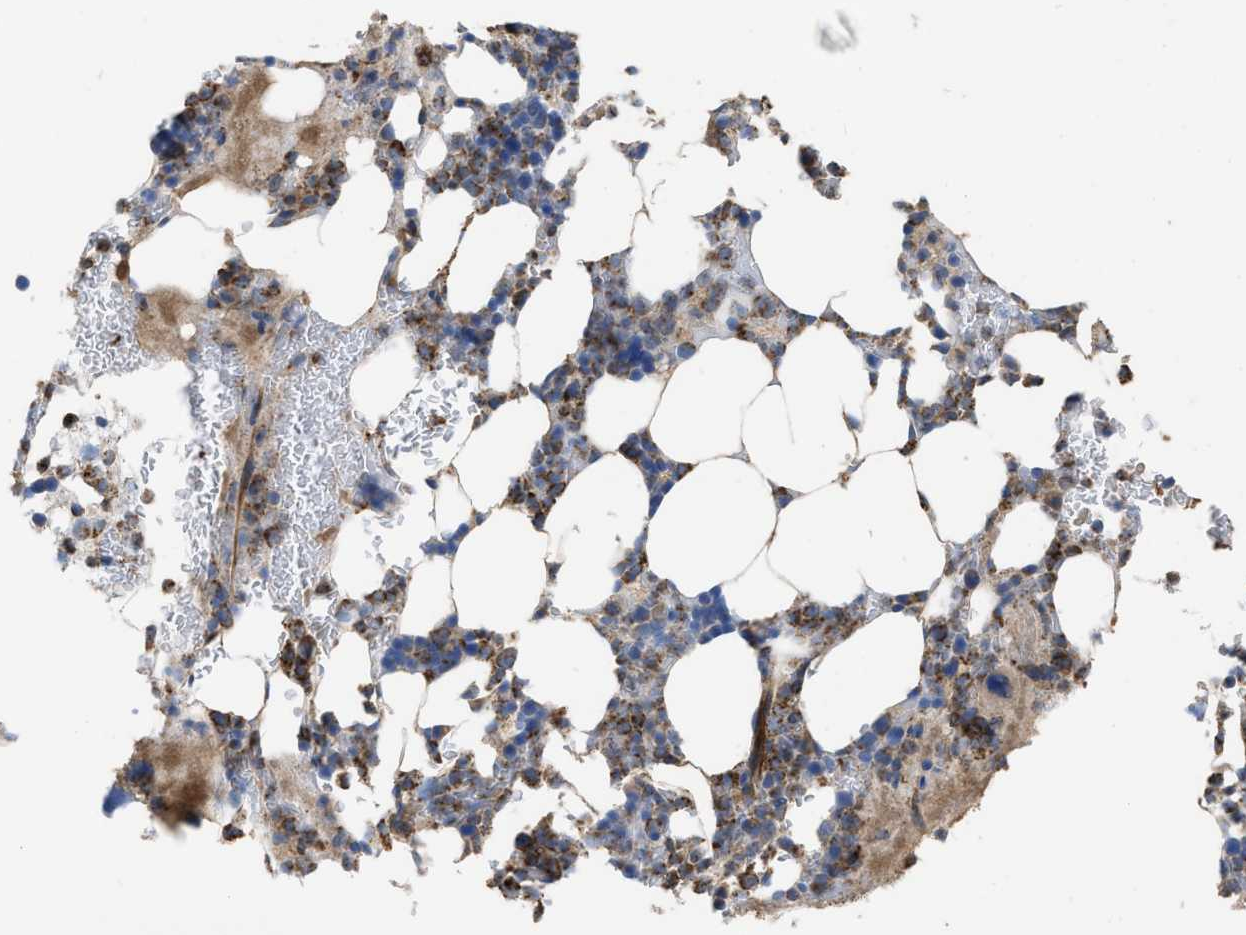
{"staining": {"intensity": "moderate", "quantity": ">75%", "location": "cytoplasmic/membranous"}, "tissue": "bone marrow", "cell_type": "Hematopoietic cells", "image_type": "normal", "snomed": [{"axis": "morphology", "description": "Normal tissue, NOS"}, {"axis": "topography", "description": "Bone marrow"}], "caption": "This micrograph reveals unremarkable bone marrow stained with immunohistochemistry to label a protein in brown. The cytoplasmic/membranous of hematopoietic cells show moderate positivity for the protein. Nuclei are counter-stained blue.", "gene": "AK2", "patient": {"sex": "female", "age": 81}}